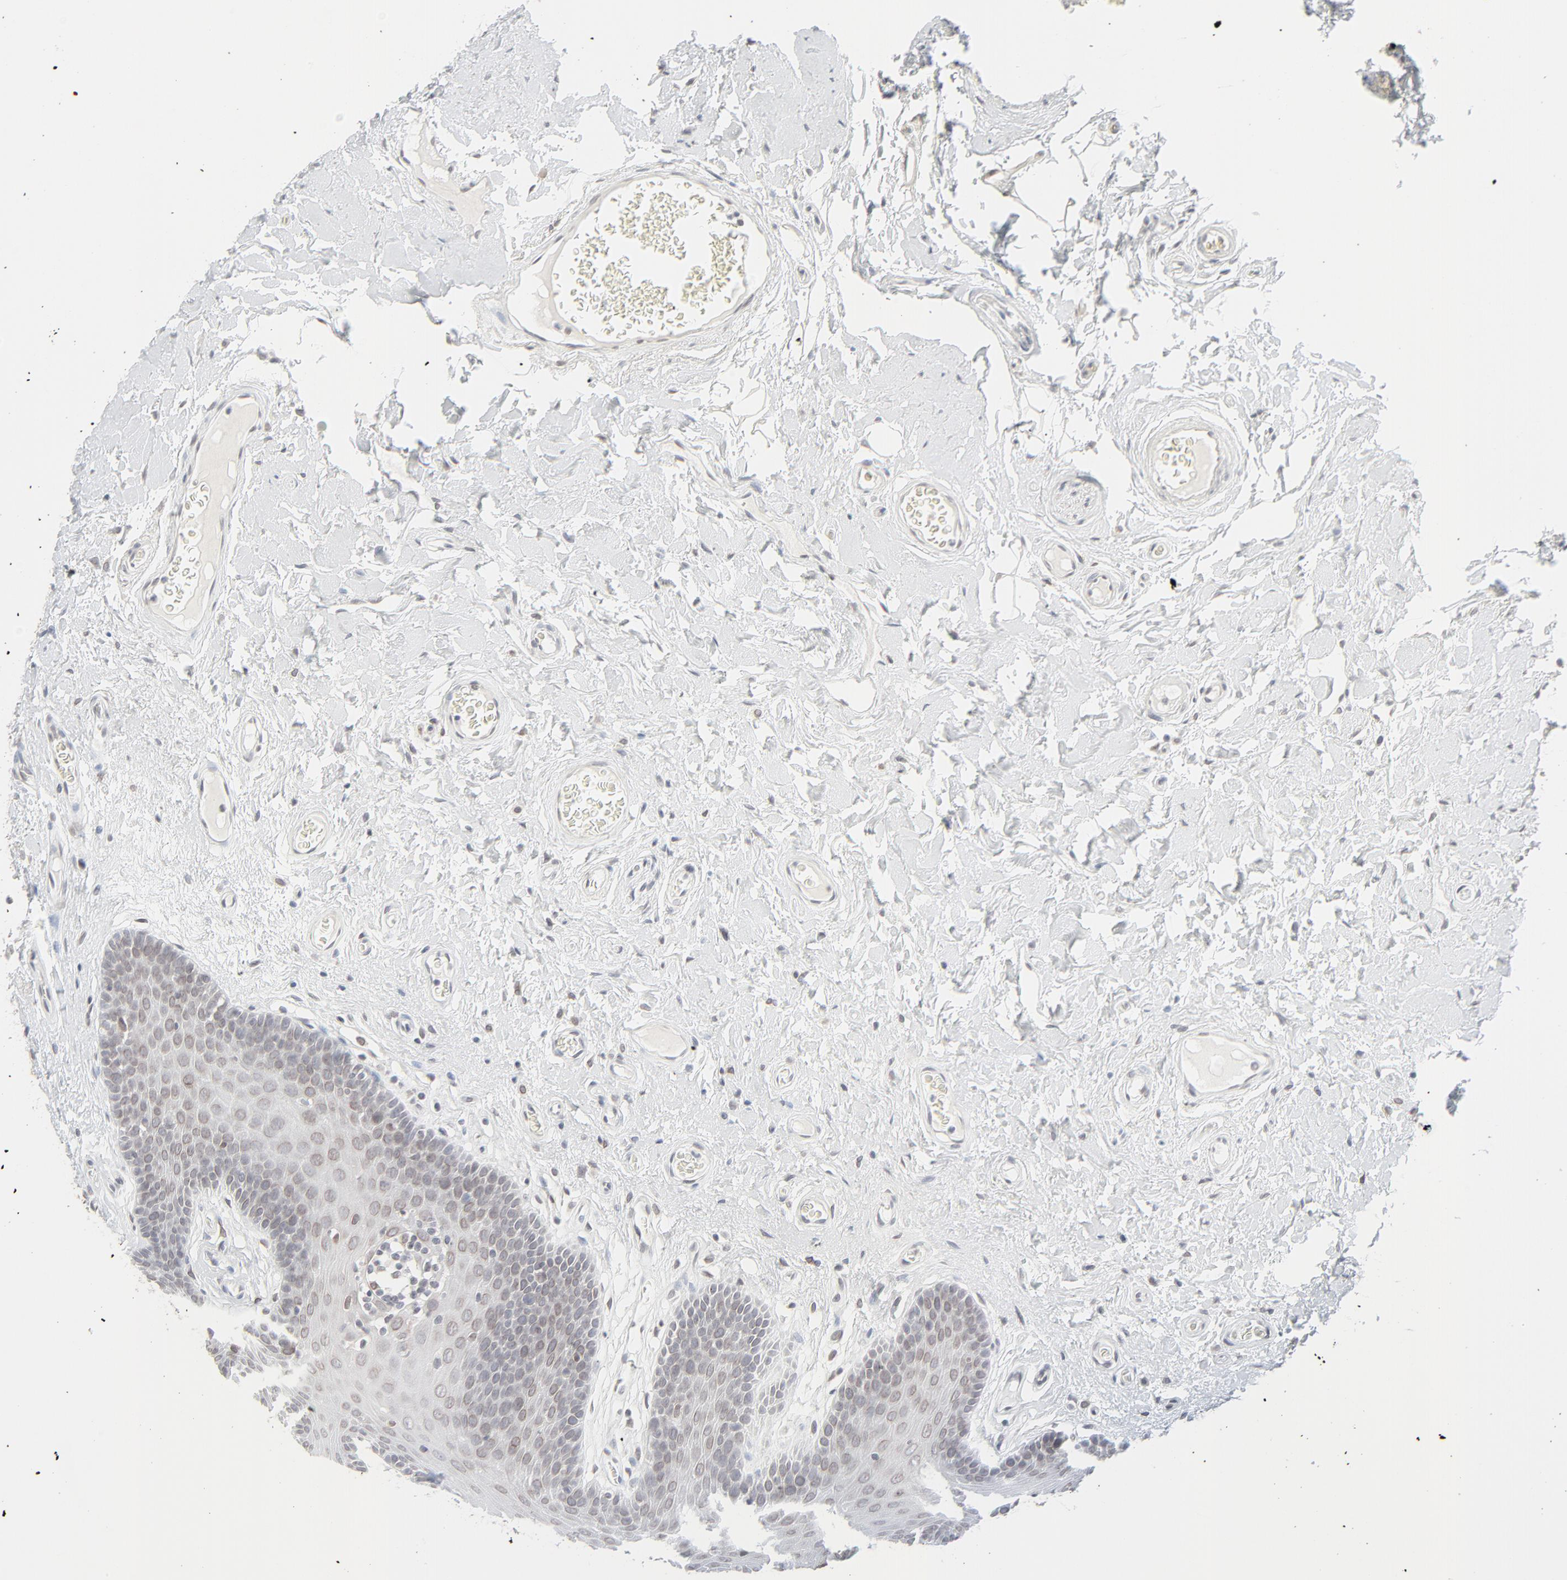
{"staining": {"intensity": "moderate", "quantity": "<25%", "location": "cytoplasmic/membranous,nuclear"}, "tissue": "oral mucosa", "cell_type": "Squamous epithelial cells", "image_type": "normal", "snomed": [{"axis": "morphology", "description": "Normal tissue, NOS"}, {"axis": "morphology", "description": "Squamous cell carcinoma, NOS"}, {"axis": "topography", "description": "Skeletal muscle"}, {"axis": "topography", "description": "Oral tissue"}, {"axis": "topography", "description": "Head-Neck"}], "caption": "Immunohistochemical staining of benign human oral mucosa reveals moderate cytoplasmic/membranous,nuclear protein expression in approximately <25% of squamous epithelial cells. (IHC, brightfield microscopy, high magnification).", "gene": "MAD1L1", "patient": {"sex": "male", "age": 71}}